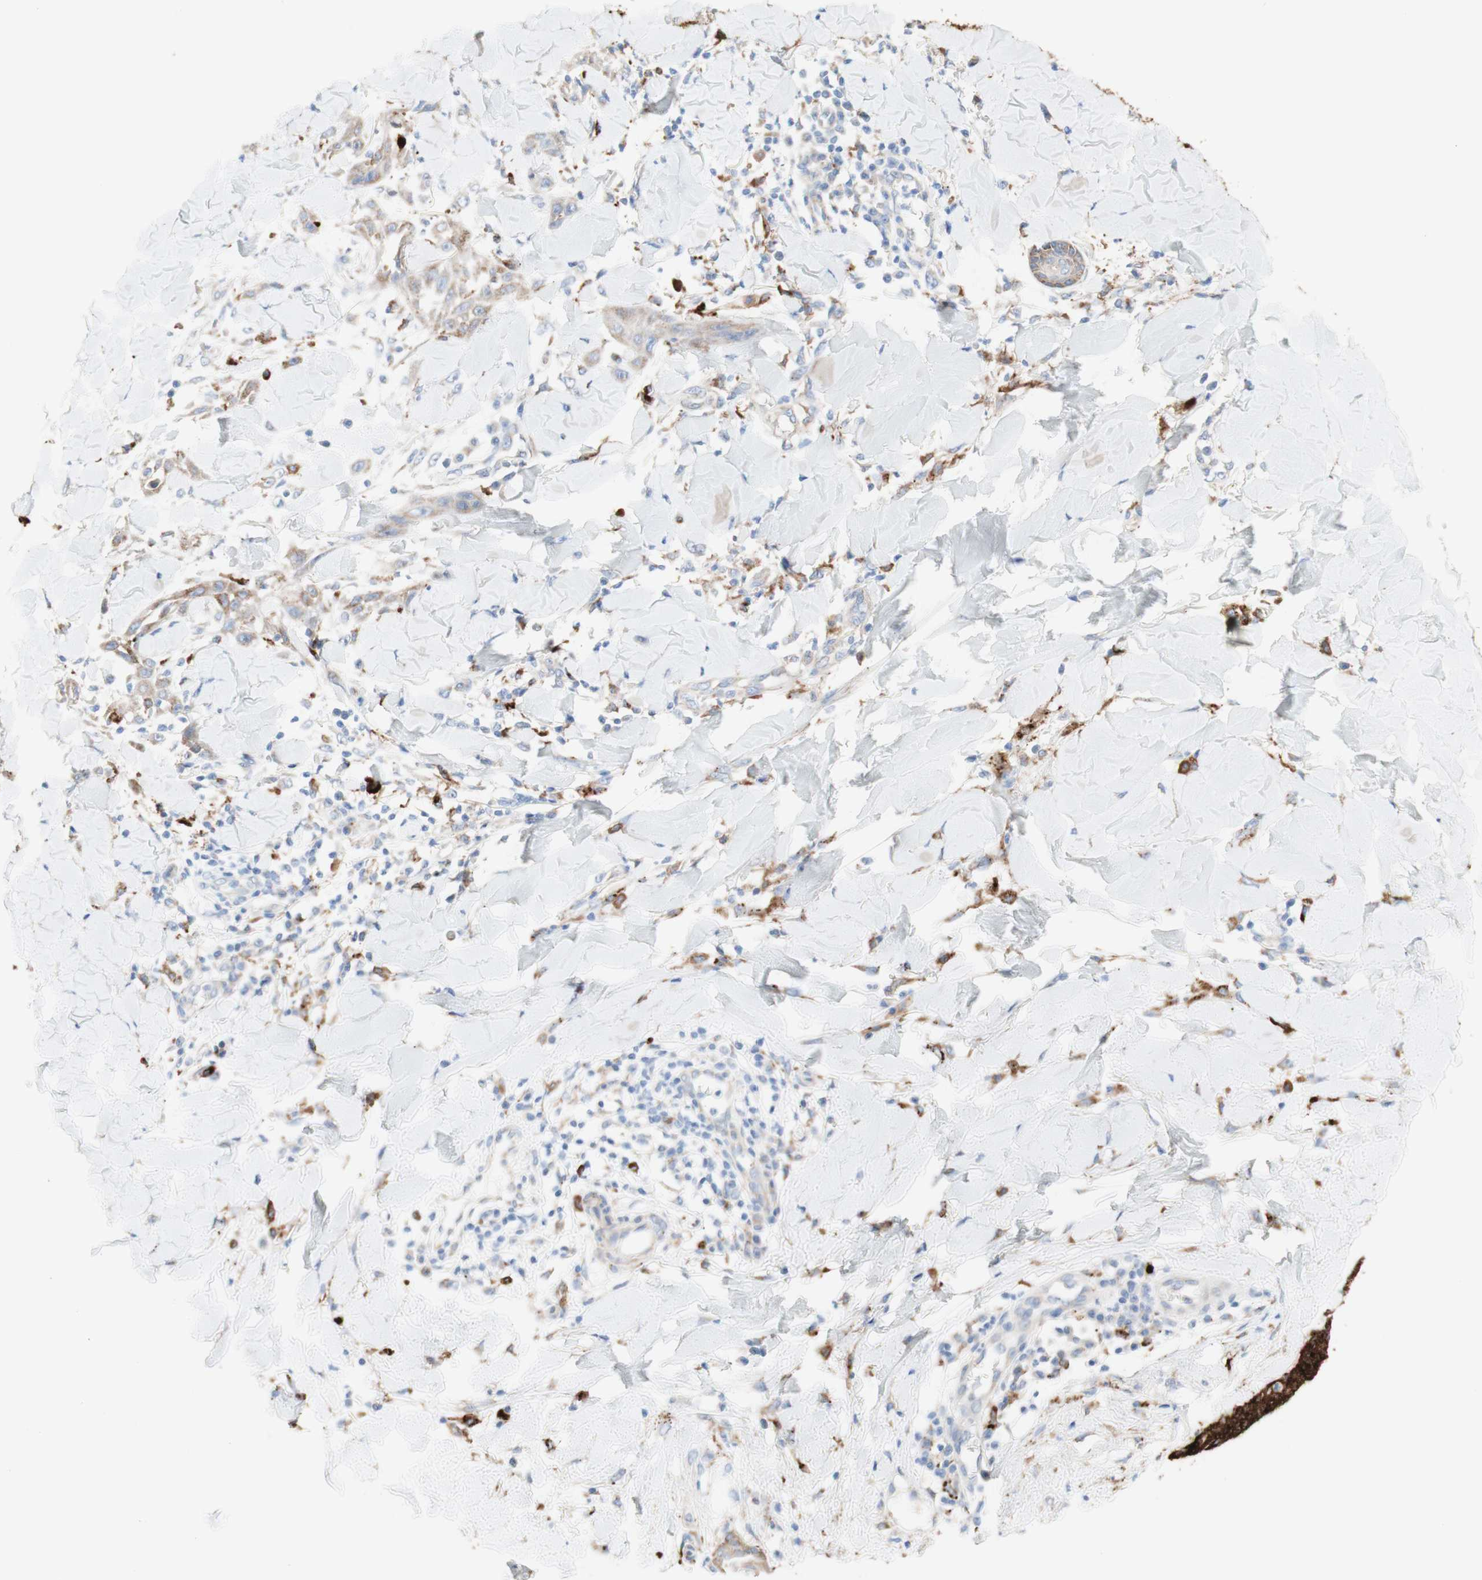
{"staining": {"intensity": "moderate", "quantity": ">75%", "location": "cytoplasmic/membranous"}, "tissue": "skin cancer", "cell_type": "Tumor cells", "image_type": "cancer", "snomed": [{"axis": "morphology", "description": "Squamous cell carcinoma, NOS"}, {"axis": "topography", "description": "Skin"}], "caption": "Immunohistochemical staining of human skin cancer (squamous cell carcinoma) reveals moderate cytoplasmic/membranous protein staining in about >75% of tumor cells. (DAB (3,3'-diaminobenzidine) = brown stain, brightfield microscopy at high magnification).", "gene": "URB2", "patient": {"sex": "male", "age": 24}}